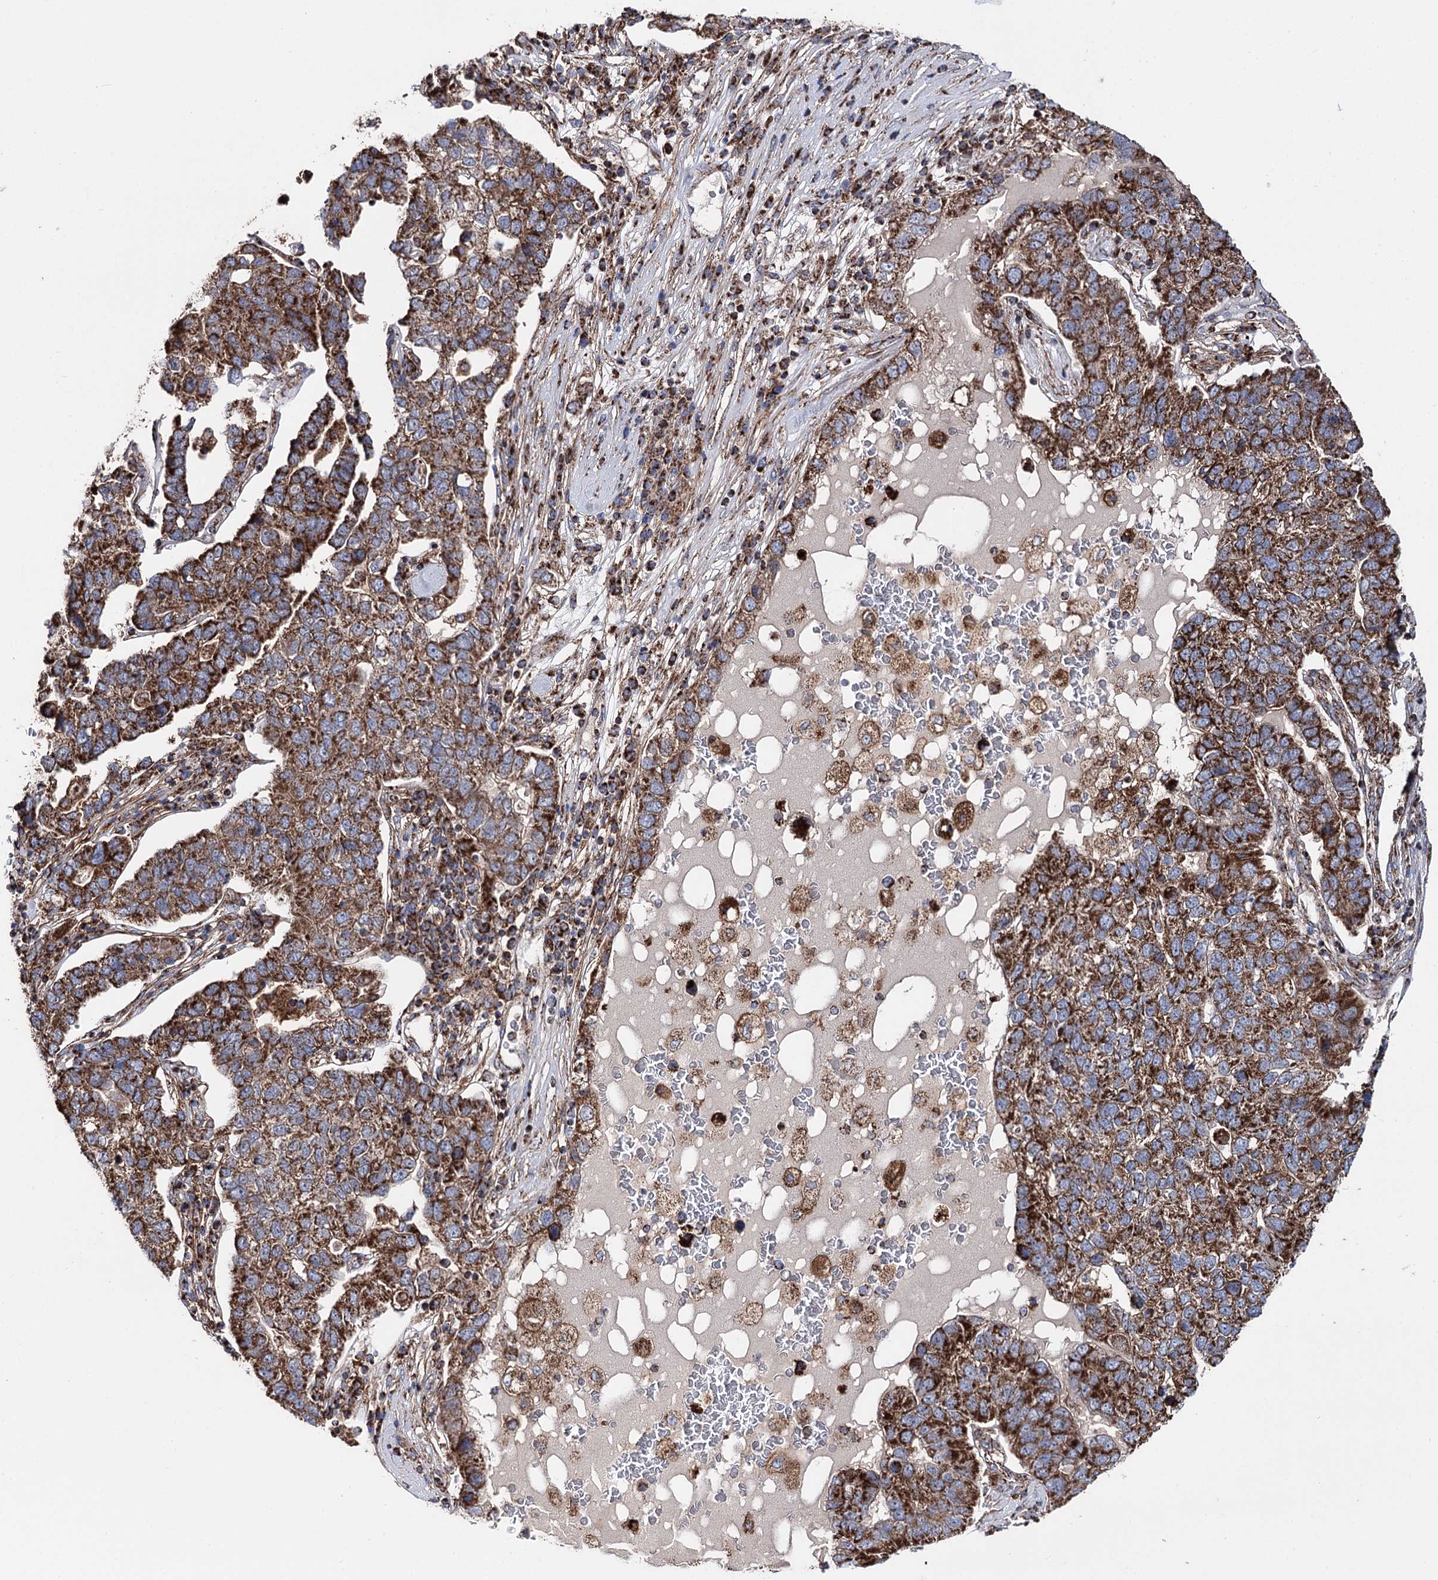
{"staining": {"intensity": "strong", "quantity": ">75%", "location": "cytoplasmic/membranous"}, "tissue": "pancreatic cancer", "cell_type": "Tumor cells", "image_type": "cancer", "snomed": [{"axis": "morphology", "description": "Adenocarcinoma, NOS"}, {"axis": "topography", "description": "Pancreas"}], "caption": "Approximately >75% of tumor cells in human pancreatic adenocarcinoma demonstrate strong cytoplasmic/membranous protein expression as visualized by brown immunohistochemical staining.", "gene": "MSANTD2", "patient": {"sex": "female", "age": 61}}